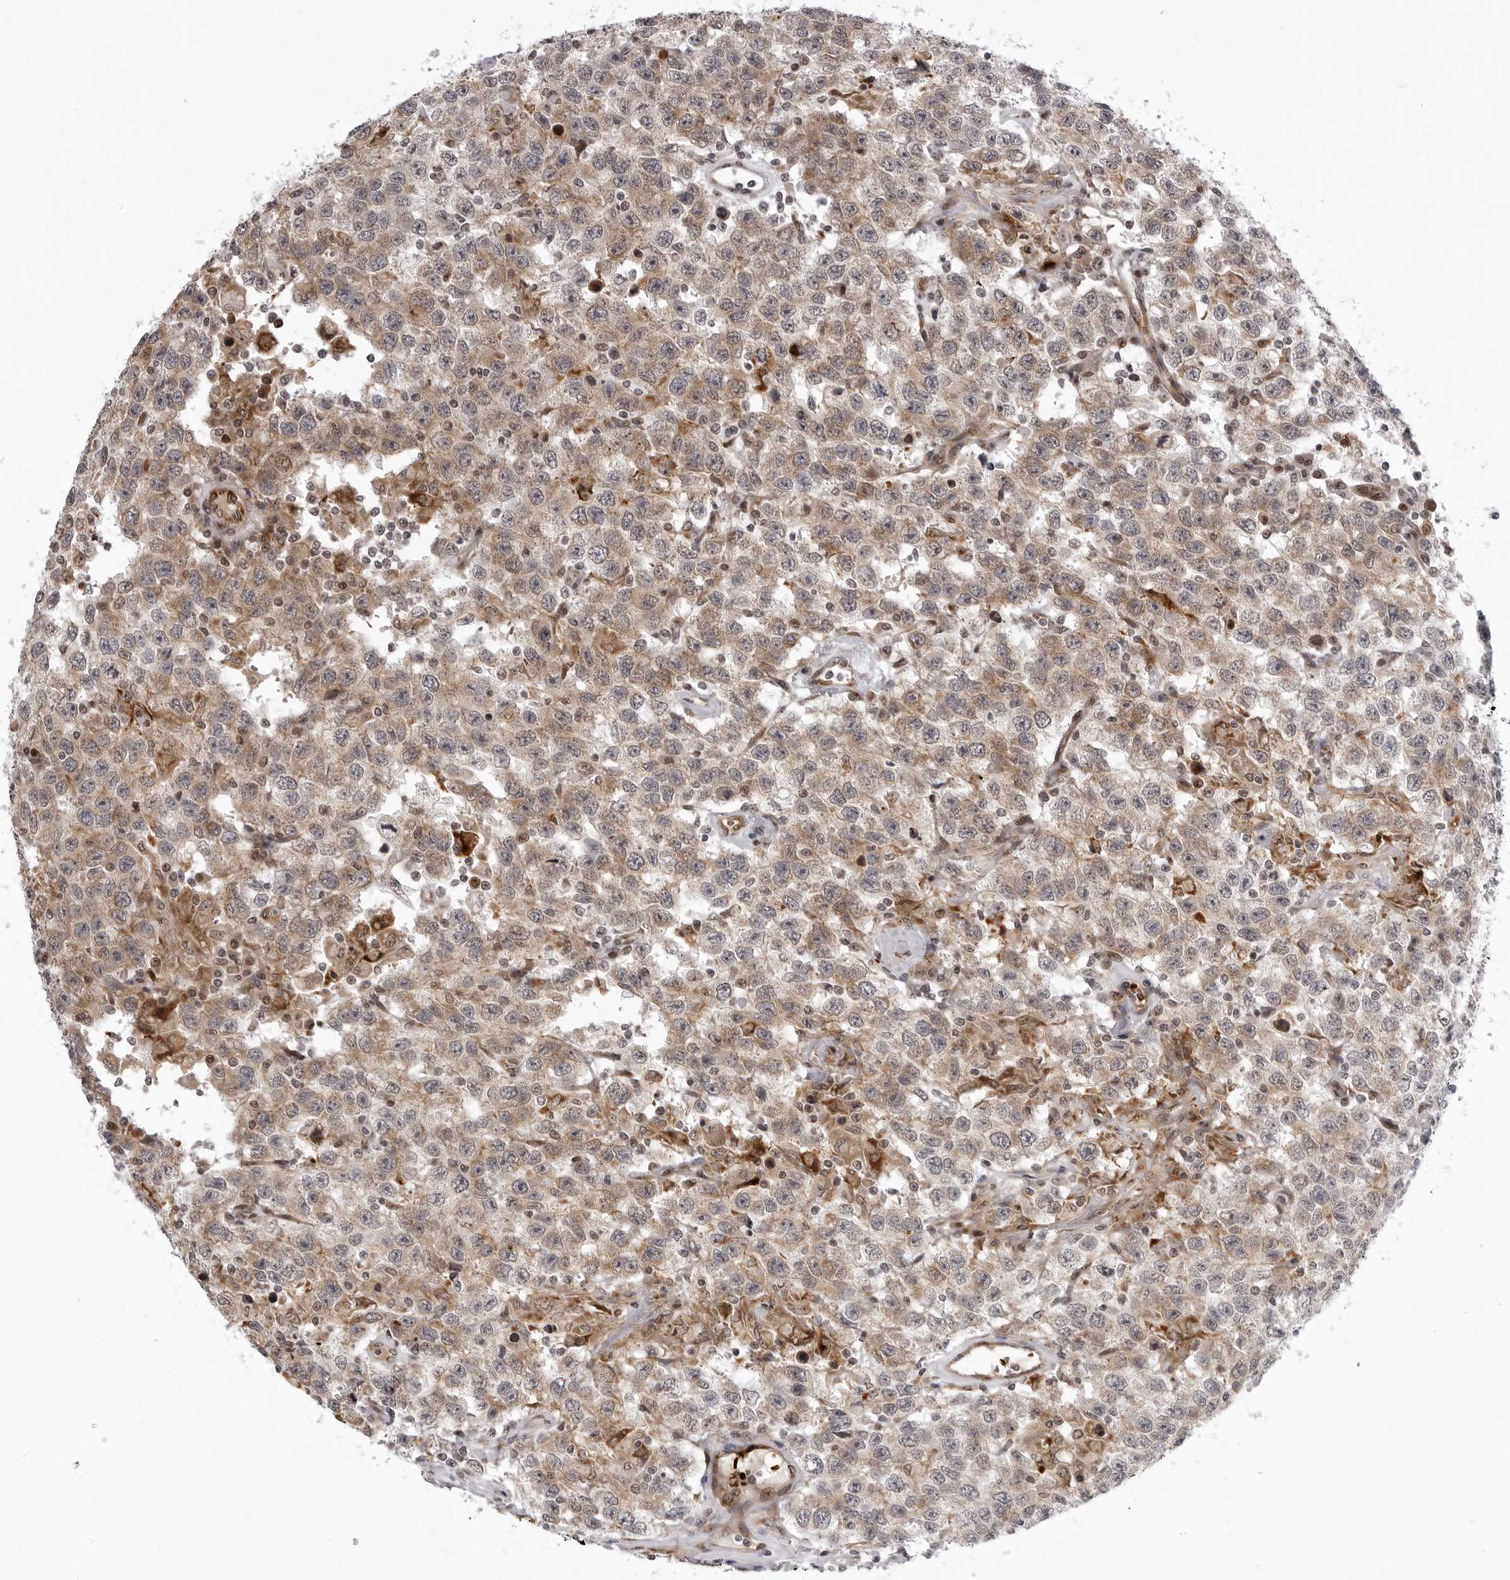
{"staining": {"intensity": "moderate", "quantity": ">75%", "location": "cytoplasmic/membranous"}, "tissue": "testis cancer", "cell_type": "Tumor cells", "image_type": "cancer", "snomed": [{"axis": "morphology", "description": "Seminoma, NOS"}, {"axis": "topography", "description": "Testis"}], "caption": "The image shows a brown stain indicating the presence of a protein in the cytoplasmic/membranous of tumor cells in testis cancer (seminoma). (IHC, brightfield microscopy, high magnification).", "gene": "THOP1", "patient": {"sex": "male", "age": 41}}